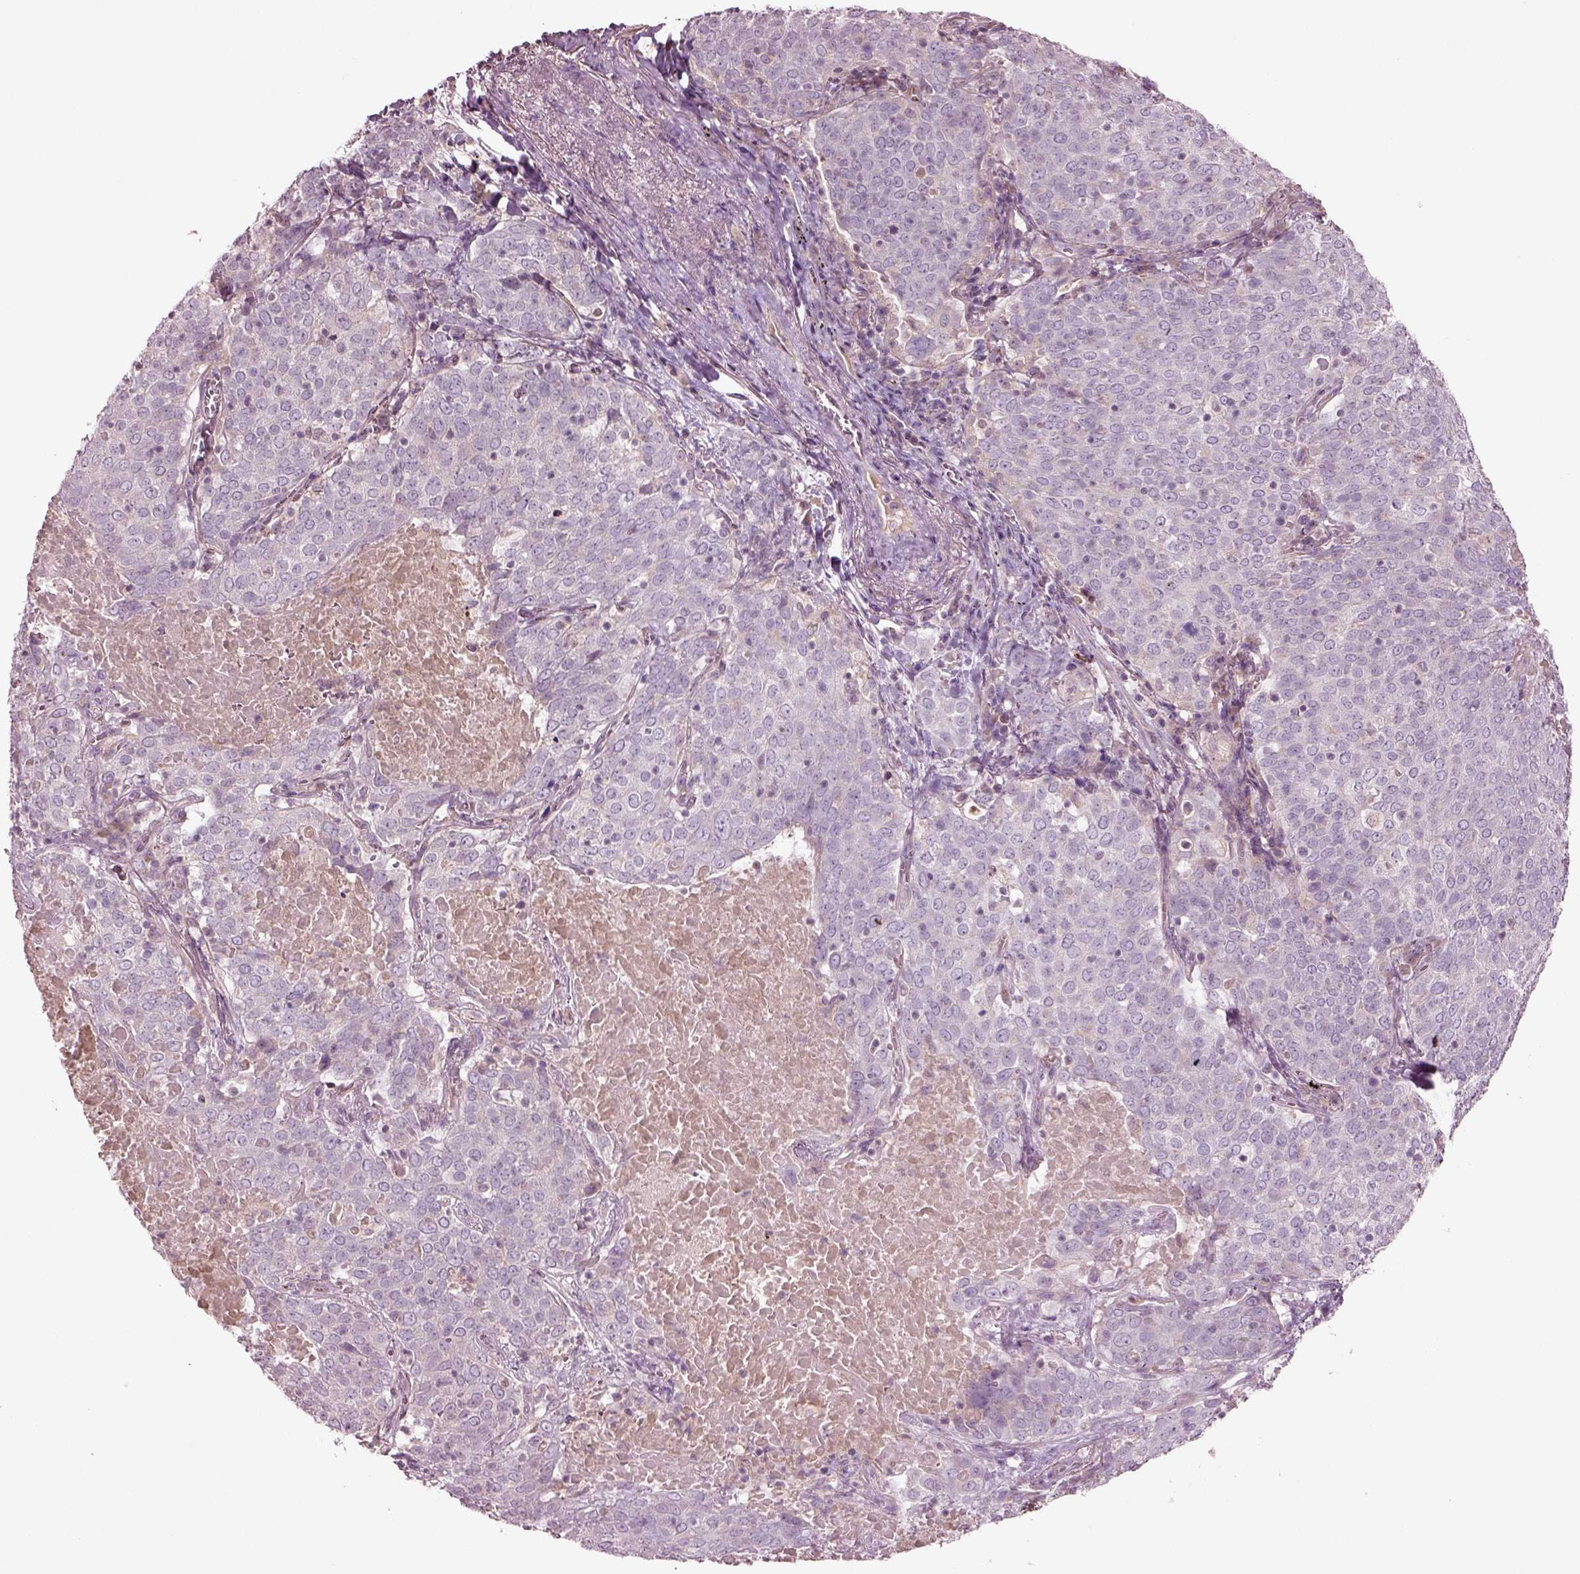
{"staining": {"intensity": "negative", "quantity": "none", "location": "none"}, "tissue": "lung cancer", "cell_type": "Tumor cells", "image_type": "cancer", "snomed": [{"axis": "morphology", "description": "Squamous cell carcinoma, NOS"}, {"axis": "topography", "description": "Lung"}], "caption": "The histopathology image displays no staining of tumor cells in lung cancer.", "gene": "DUOXA2", "patient": {"sex": "male", "age": 82}}